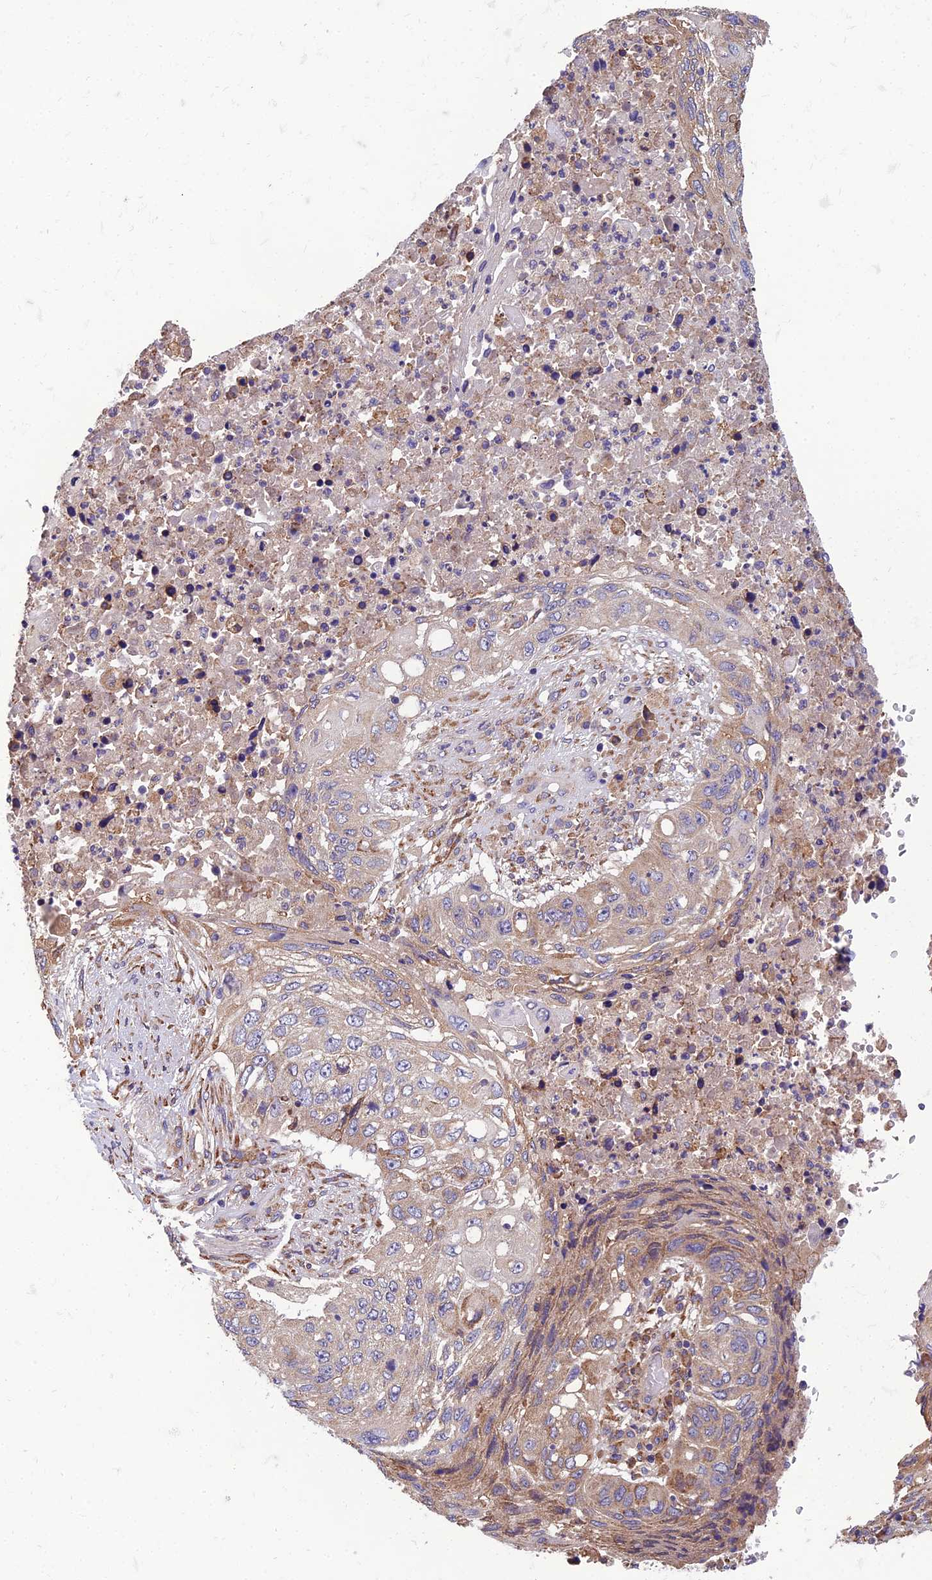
{"staining": {"intensity": "weak", "quantity": "<25%", "location": "cytoplasmic/membranous"}, "tissue": "lung cancer", "cell_type": "Tumor cells", "image_type": "cancer", "snomed": [{"axis": "morphology", "description": "Squamous cell carcinoma, NOS"}, {"axis": "topography", "description": "Lung"}], "caption": "Immunohistochemistry image of human squamous cell carcinoma (lung) stained for a protein (brown), which reveals no staining in tumor cells.", "gene": "UMAD1", "patient": {"sex": "female", "age": 63}}